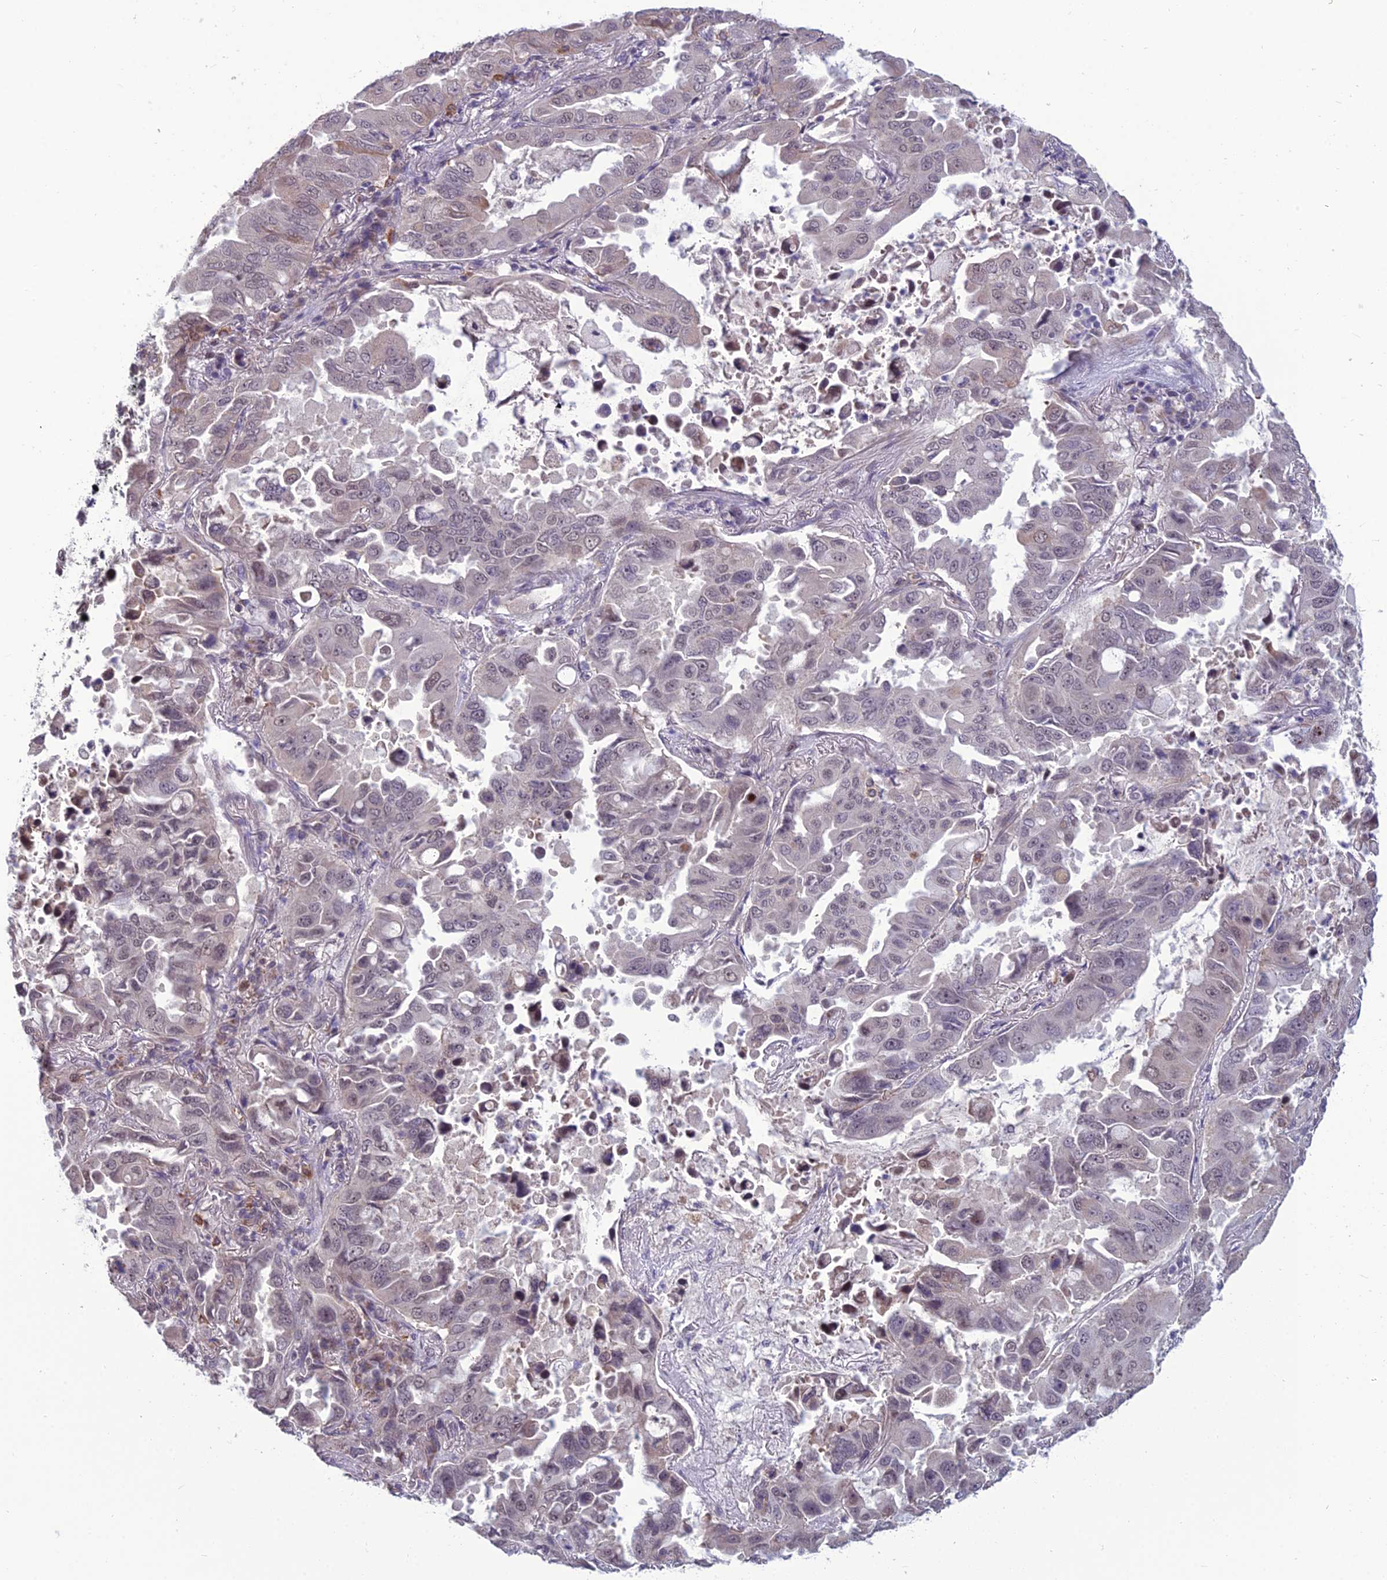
{"staining": {"intensity": "weak", "quantity": "<25%", "location": "nuclear"}, "tissue": "lung cancer", "cell_type": "Tumor cells", "image_type": "cancer", "snomed": [{"axis": "morphology", "description": "Adenocarcinoma, NOS"}, {"axis": "topography", "description": "Lung"}], "caption": "Micrograph shows no protein staining in tumor cells of lung cancer tissue.", "gene": "FBRS", "patient": {"sex": "male", "age": 64}}